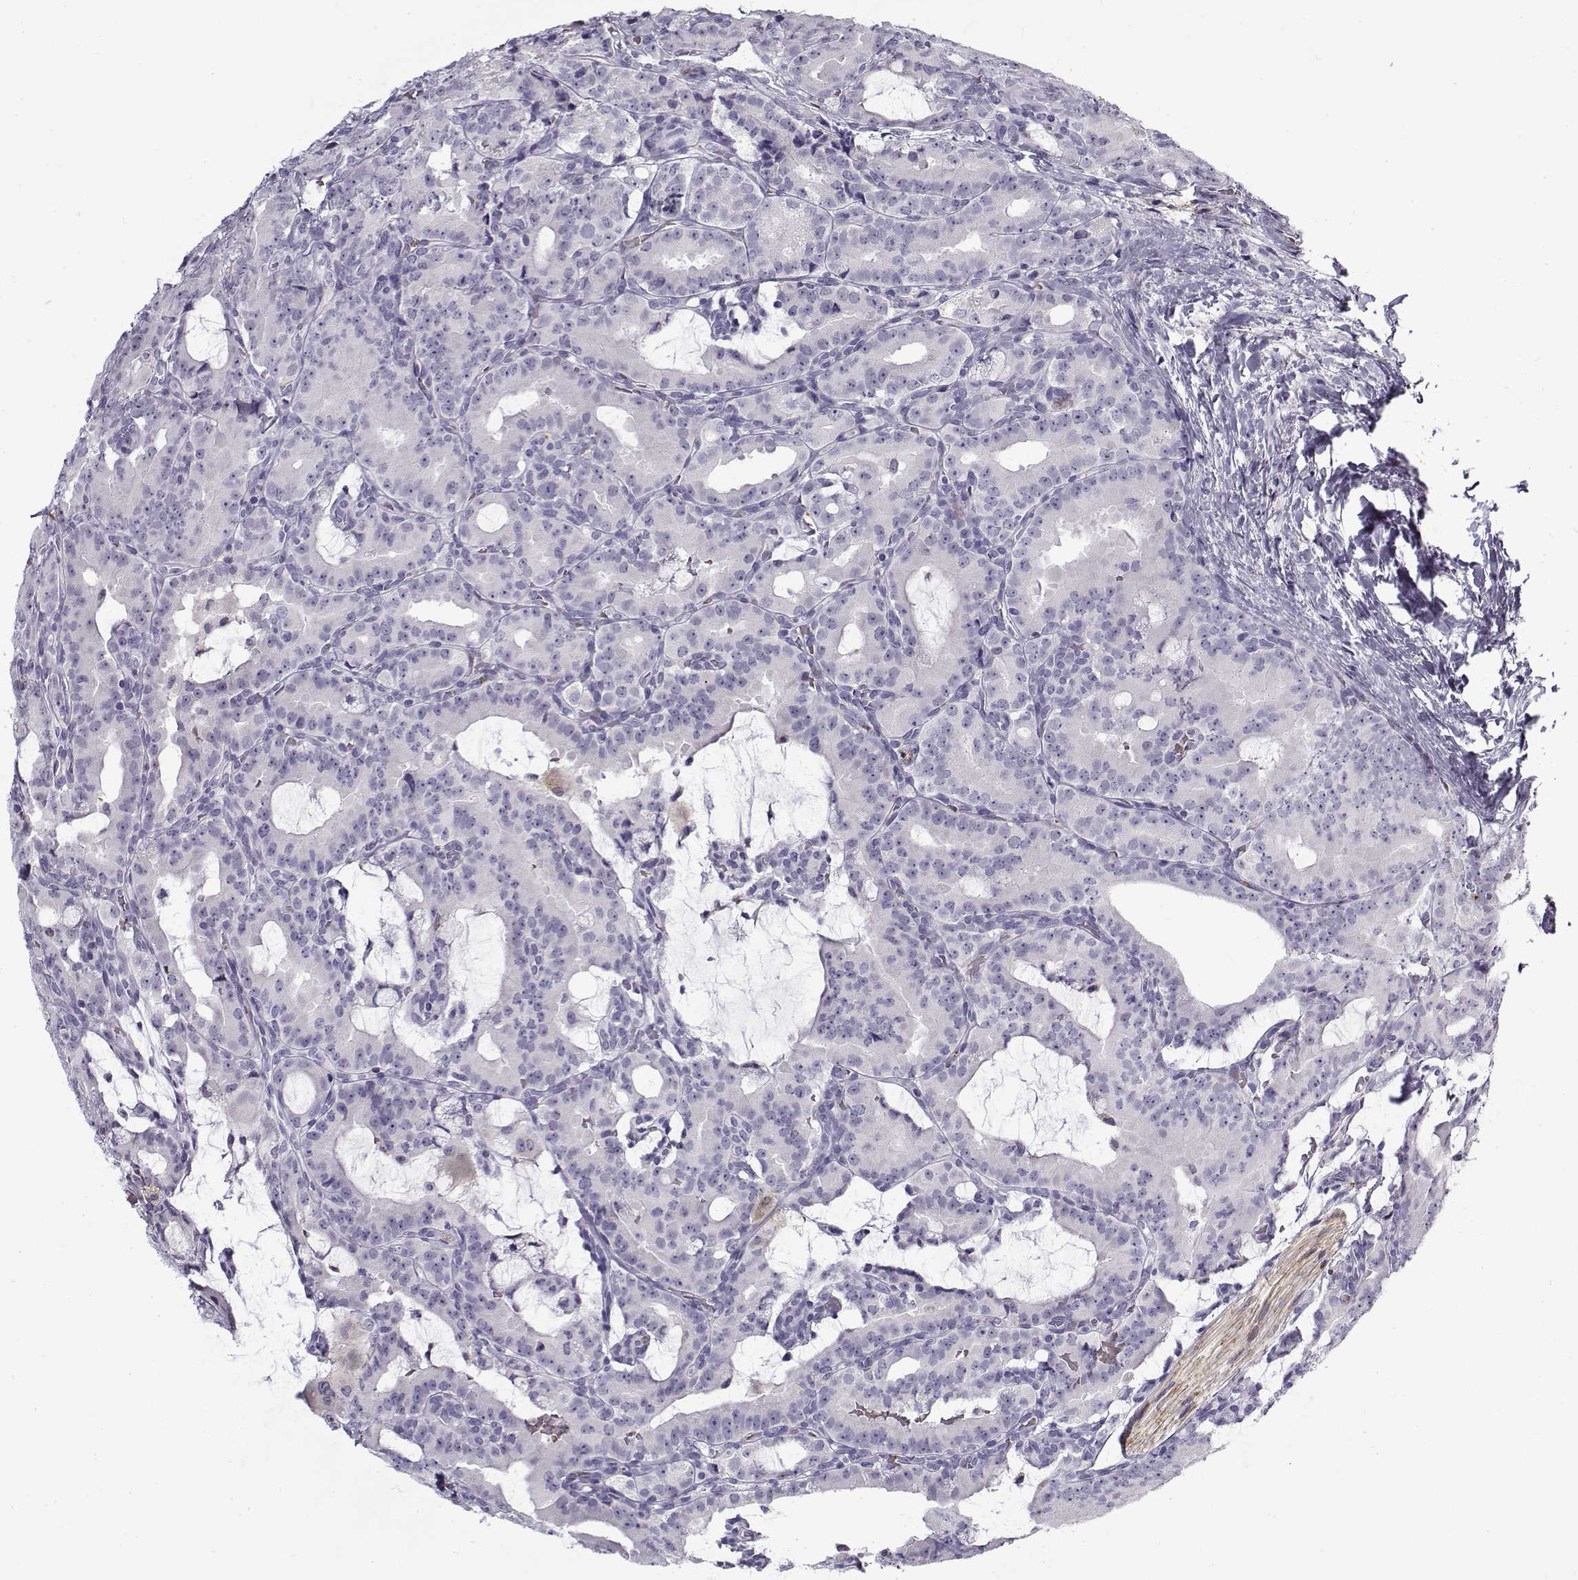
{"staining": {"intensity": "negative", "quantity": "none", "location": "none"}, "tissue": "prostate cancer", "cell_type": "Tumor cells", "image_type": "cancer", "snomed": [{"axis": "morphology", "description": "Adenocarcinoma, NOS"}, {"axis": "morphology", "description": "Adenocarcinoma, High grade"}, {"axis": "topography", "description": "Prostate"}], "caption": "This is an immunohistochemistry image of adenocarcinoma (prostate). There is no expression in tumor cells.", "gene": "SNCA", "patient": {"sex": "male", "age": 64}}